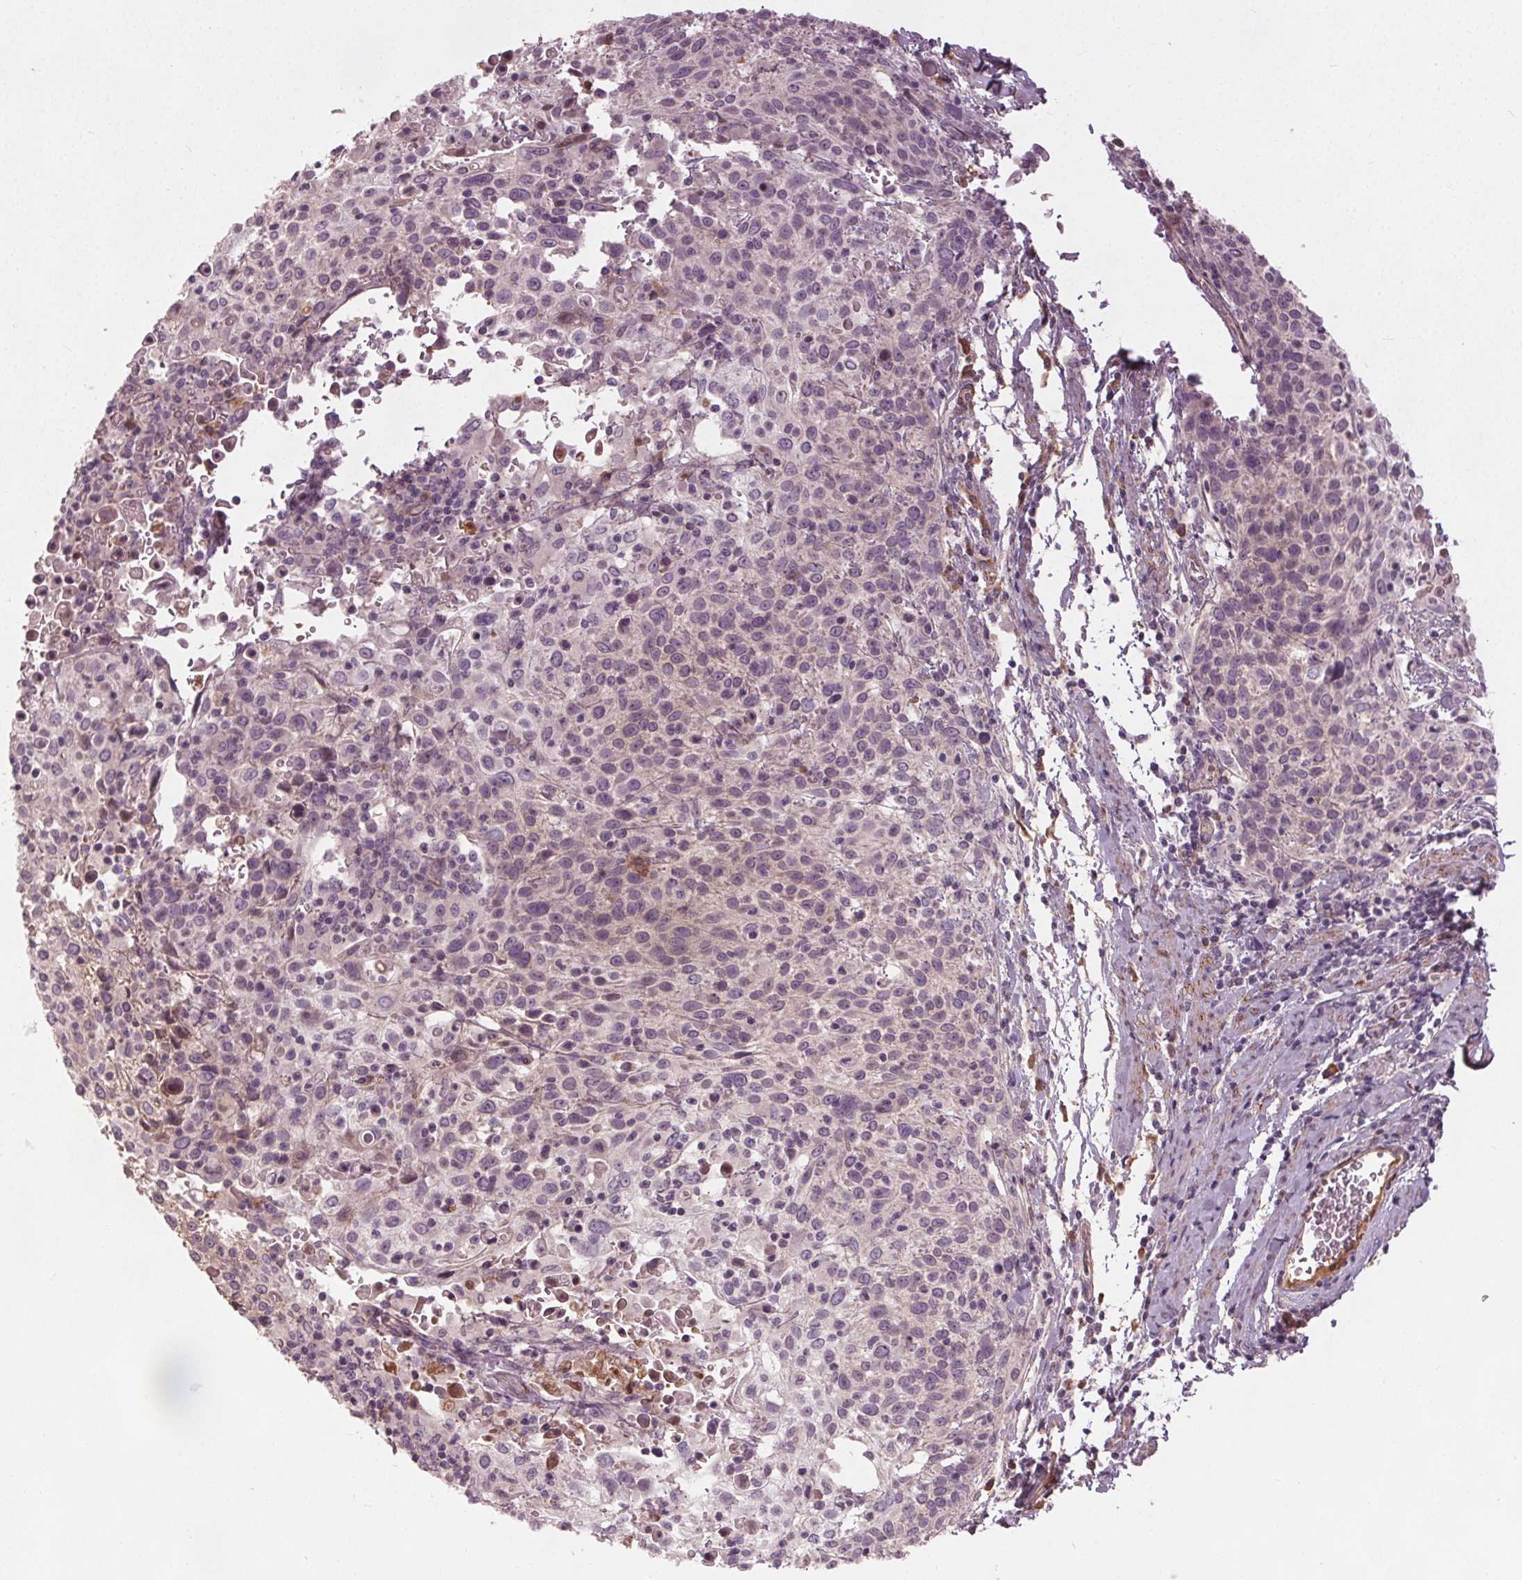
{"staining": {"intensity": "negative", "quantity": "none", "location": "none"}, "tissue": "cervical cancer", "cell_type": "Tumor cells", "image_type": "cancer", "snomed": [{"axis": "morphology", "description": "Squamous cell carcinoma, NOS"}, {"axis": "topography", "description": "Cervix"}], "caption": "Tumor cells are negative for brown protein staining in squamous cell carcinoma (cervical).", "gene": "PDGFD", "patient": {"sex": "female", "age": 61}}